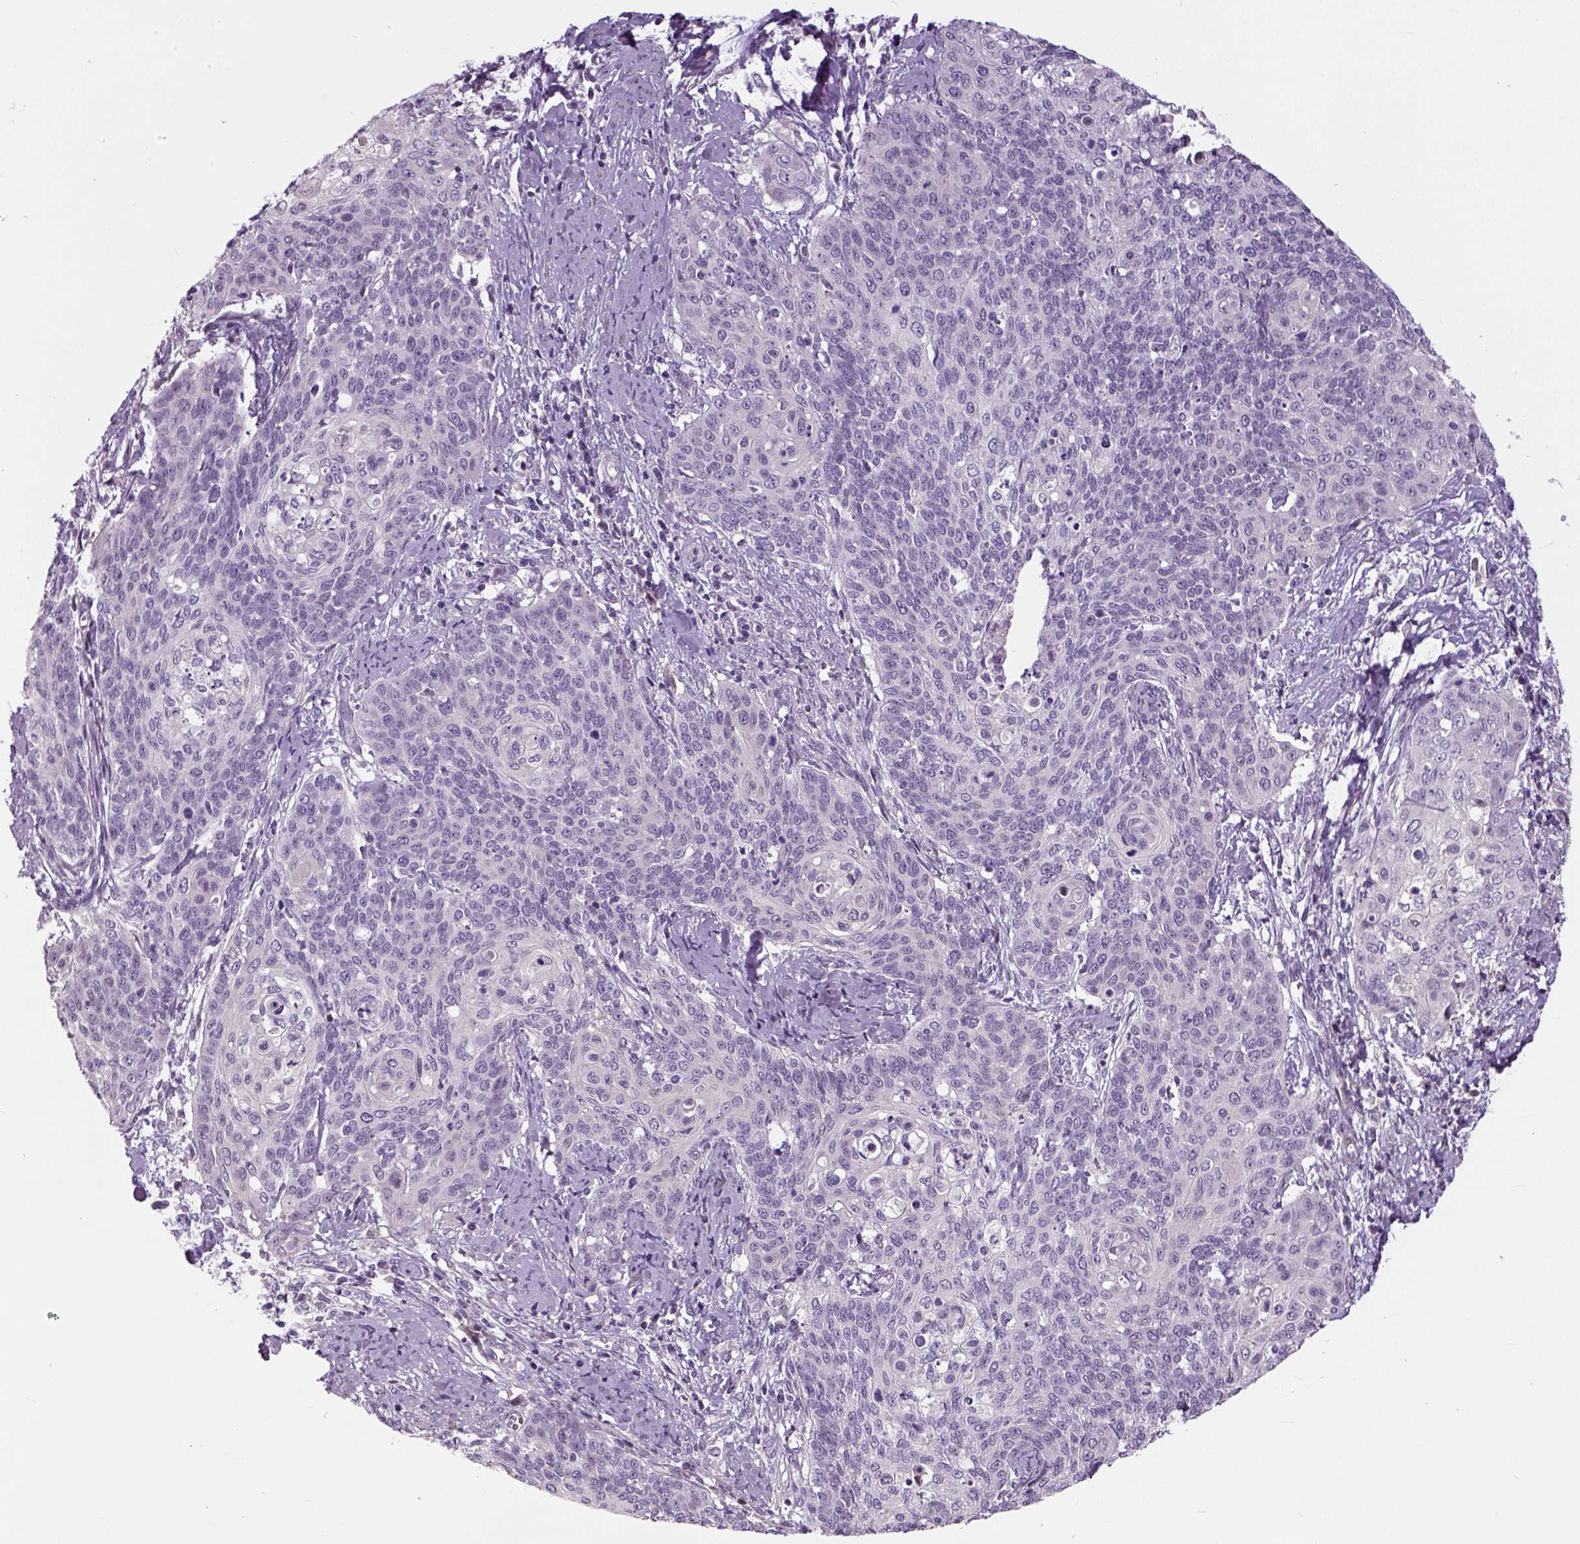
{"staining": {"intensity": "negative", "quantity": "none", "location": "none"}, "tissue": "cervical cancer", "cell_type": "Tumor cells", "image_type": "cancer", "snomed": [{"axis": "morphology", "description": "Normal tissue, NOS"}, {"axis": "morphology", "description": "Squamous cell carcinoma, NOS"}, {"axis": "topography", "description": "Cervix"}], "caption": "Immunohistochemical staining of cervical squamous cell carcinoma exhibits no significant expression in tumor cells.", "gene": "NECAB1", "patient": {"sex": "female", "age": 39}}